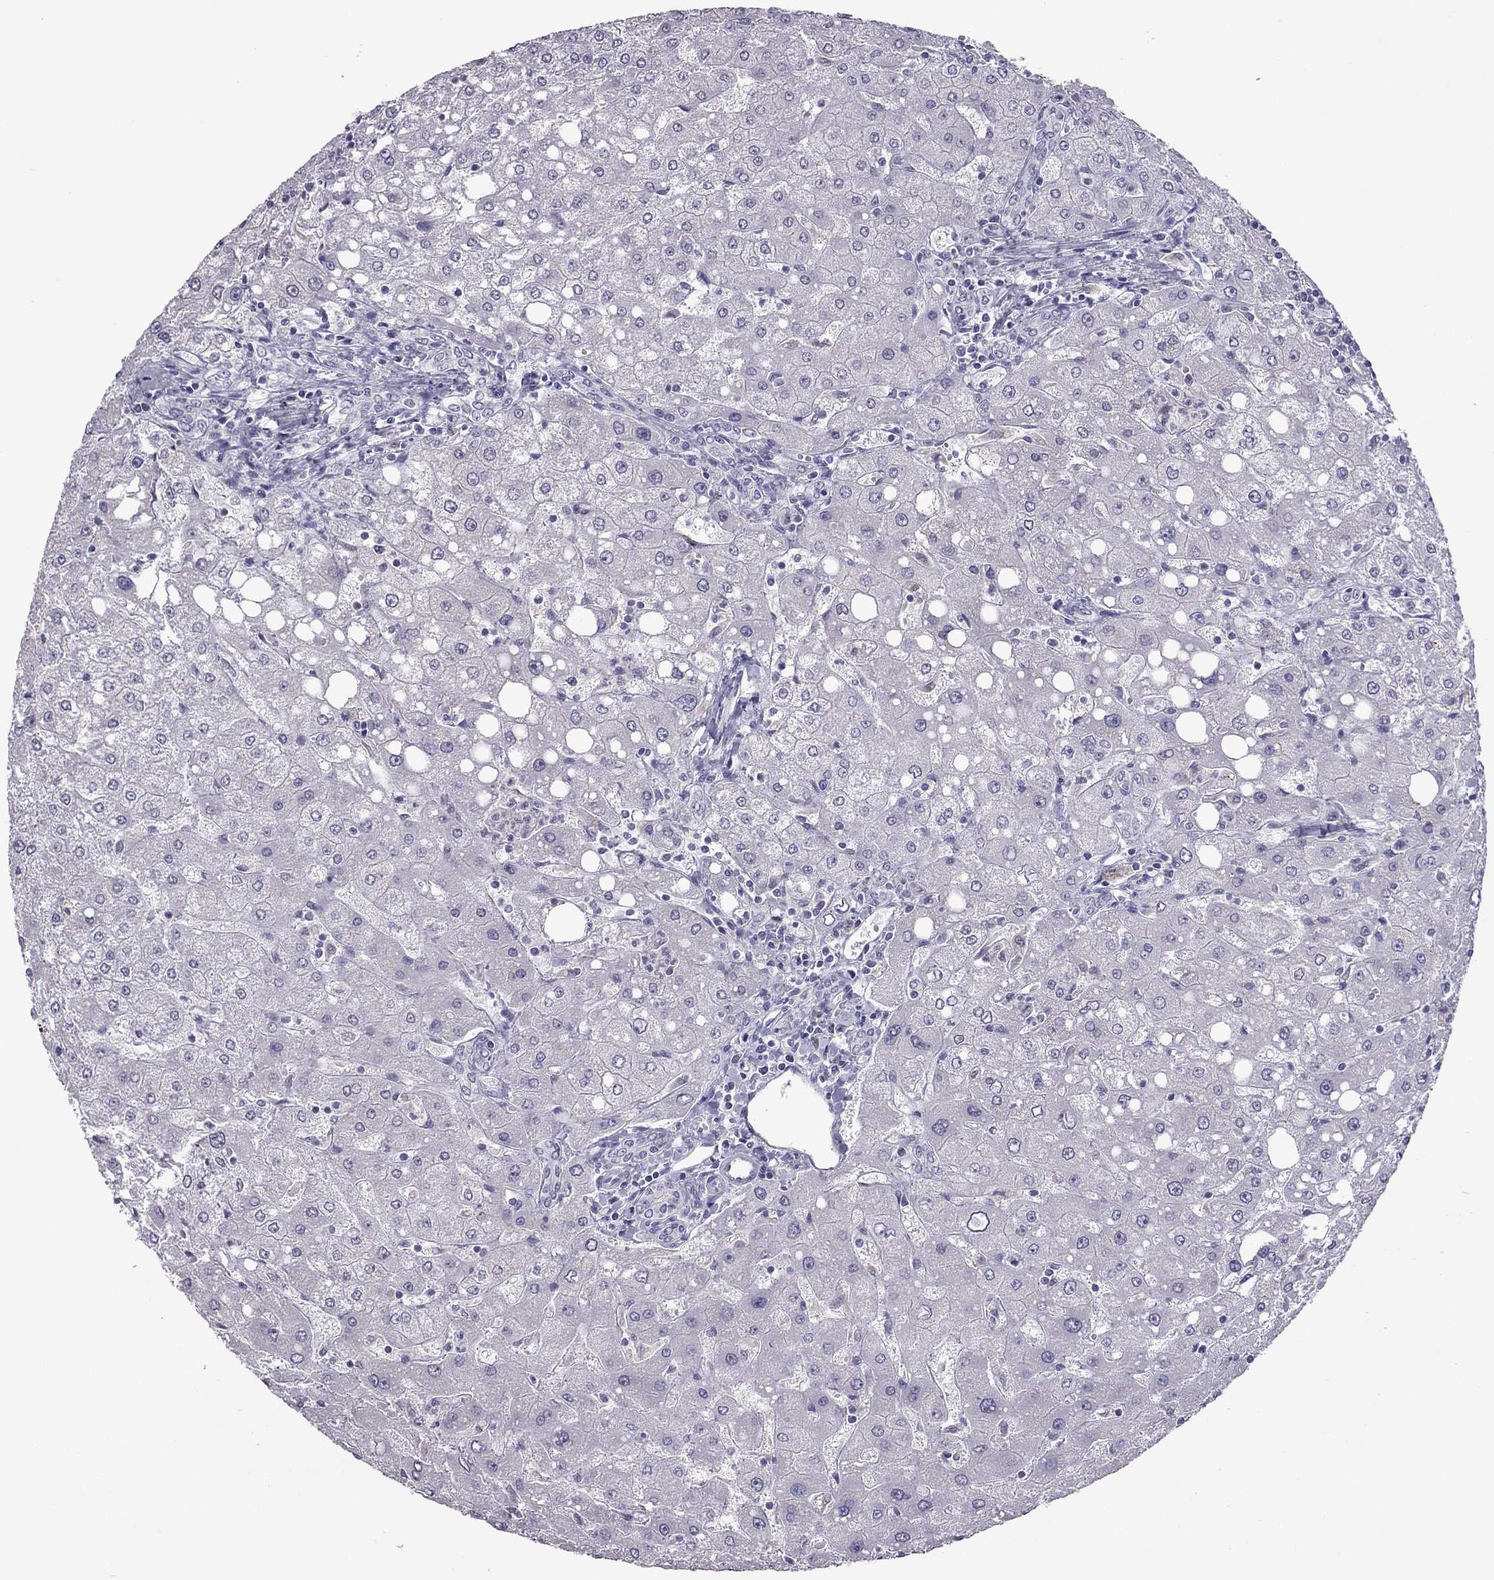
{"staining": {"intensity": "negative", "quantity": "none", "location": "none"}, "tissue": "liver", "cell_type": "Cholangiocytes", "image_type": "normal", "snomed": [{"axis": "morphology", "description": "Normal tissue, NOS"}, {"axis": "topography", "description": "Liver"}], "caption": "IHC image of unremarkable liver stained for a protein (brown), which demonstrates no positivity in cholangiocytes.", "gene": "RGS8", "patient": {"sex": "female", "age": 53}}